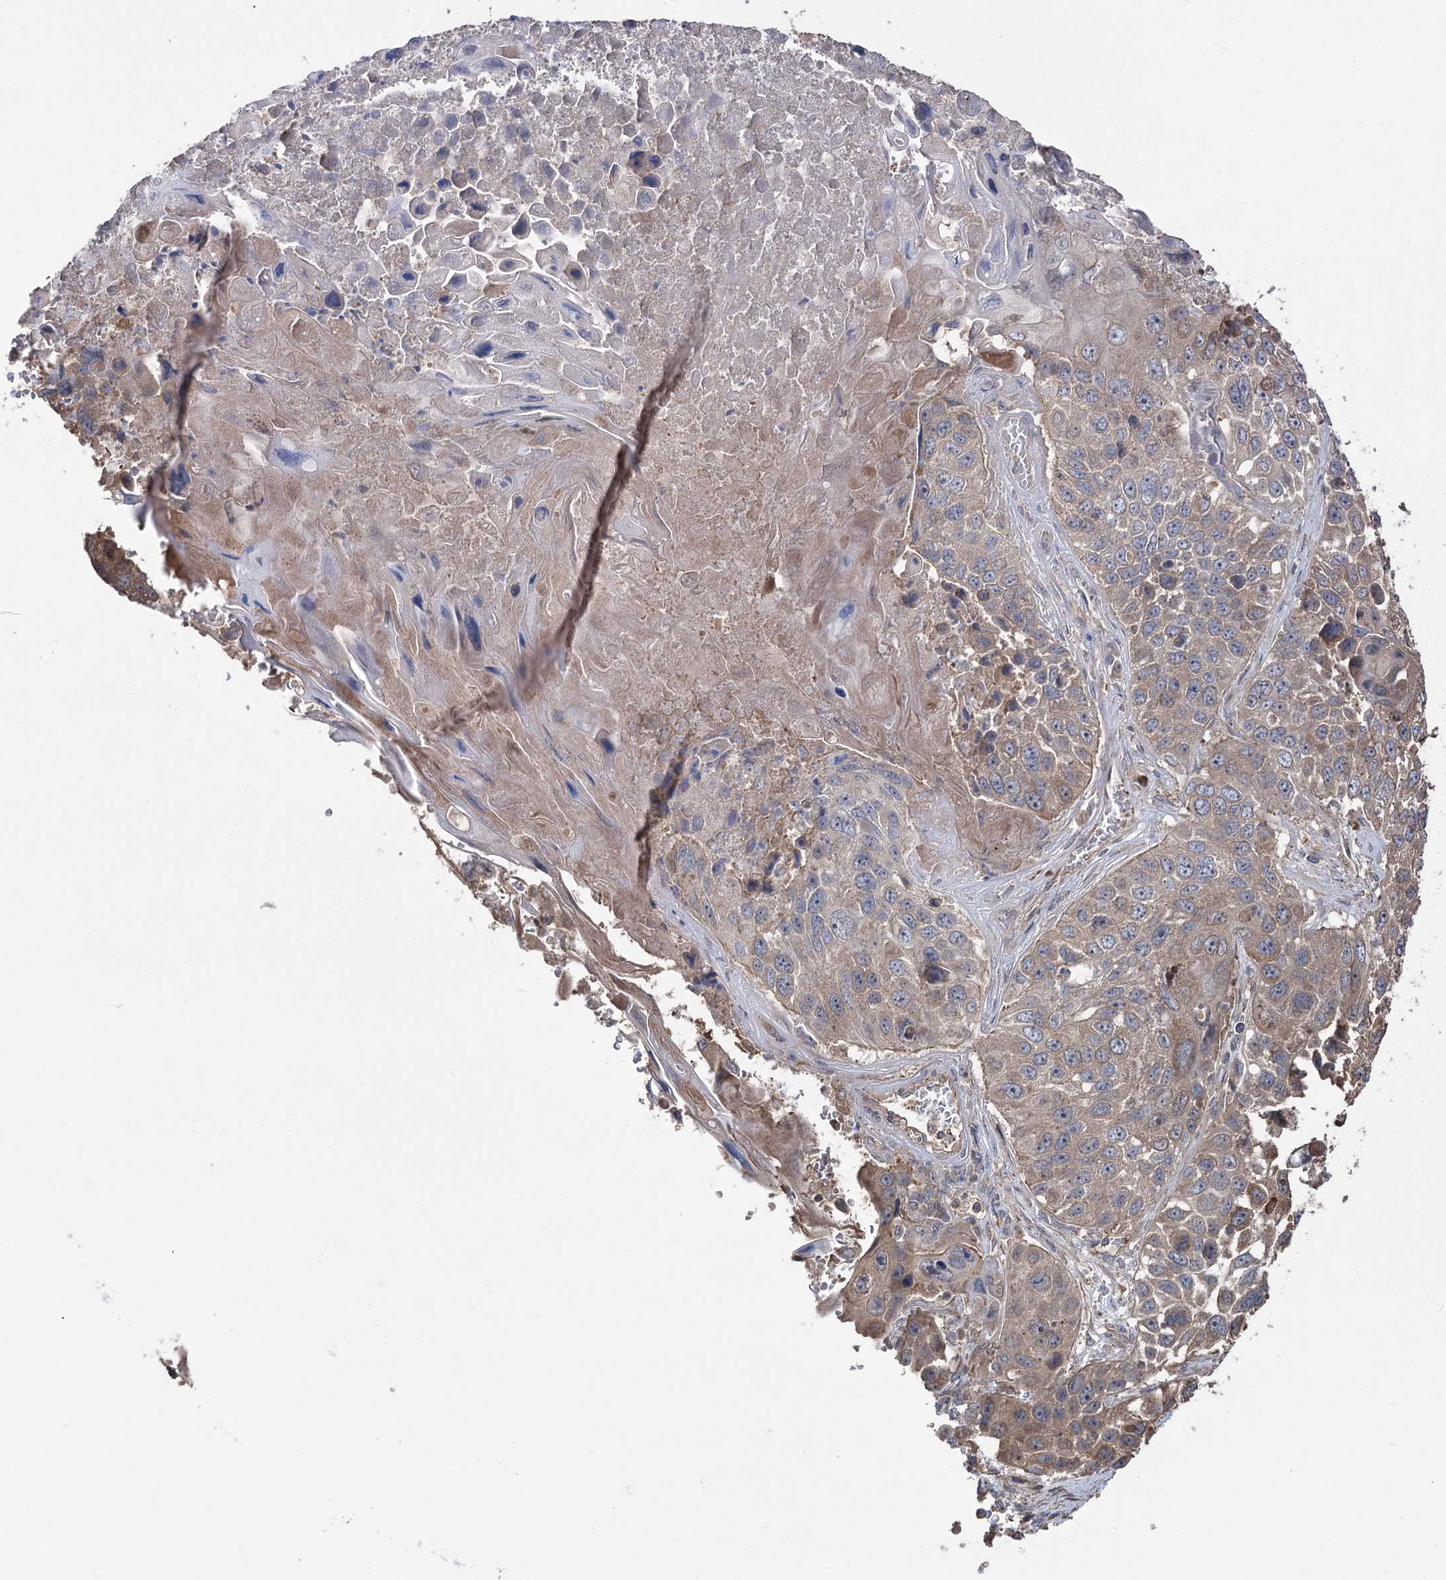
{"staining": {"intensity": "weak", "quantity": "<25%", "location": "cytoplasmic/membranous"}, "tissue": "lung cancer", "cell_type": "Tumor cells", "image_type": "cancer", "snomed": [{"axis": "morphology", "description": "Squamous cell carcinoma, NOS"}, {"axis": "topography", "description": "Lung"}], "caption": "High power microscopy histopathology image of an IHC image of lung cancer, revealing no significant positivity in tumor cells. (DAB (3,3'-diaminobenzidine) immunohistochemistry, high magnification).", "gene": "LARS2", "patient": {"sex": "male", "age": 61}}